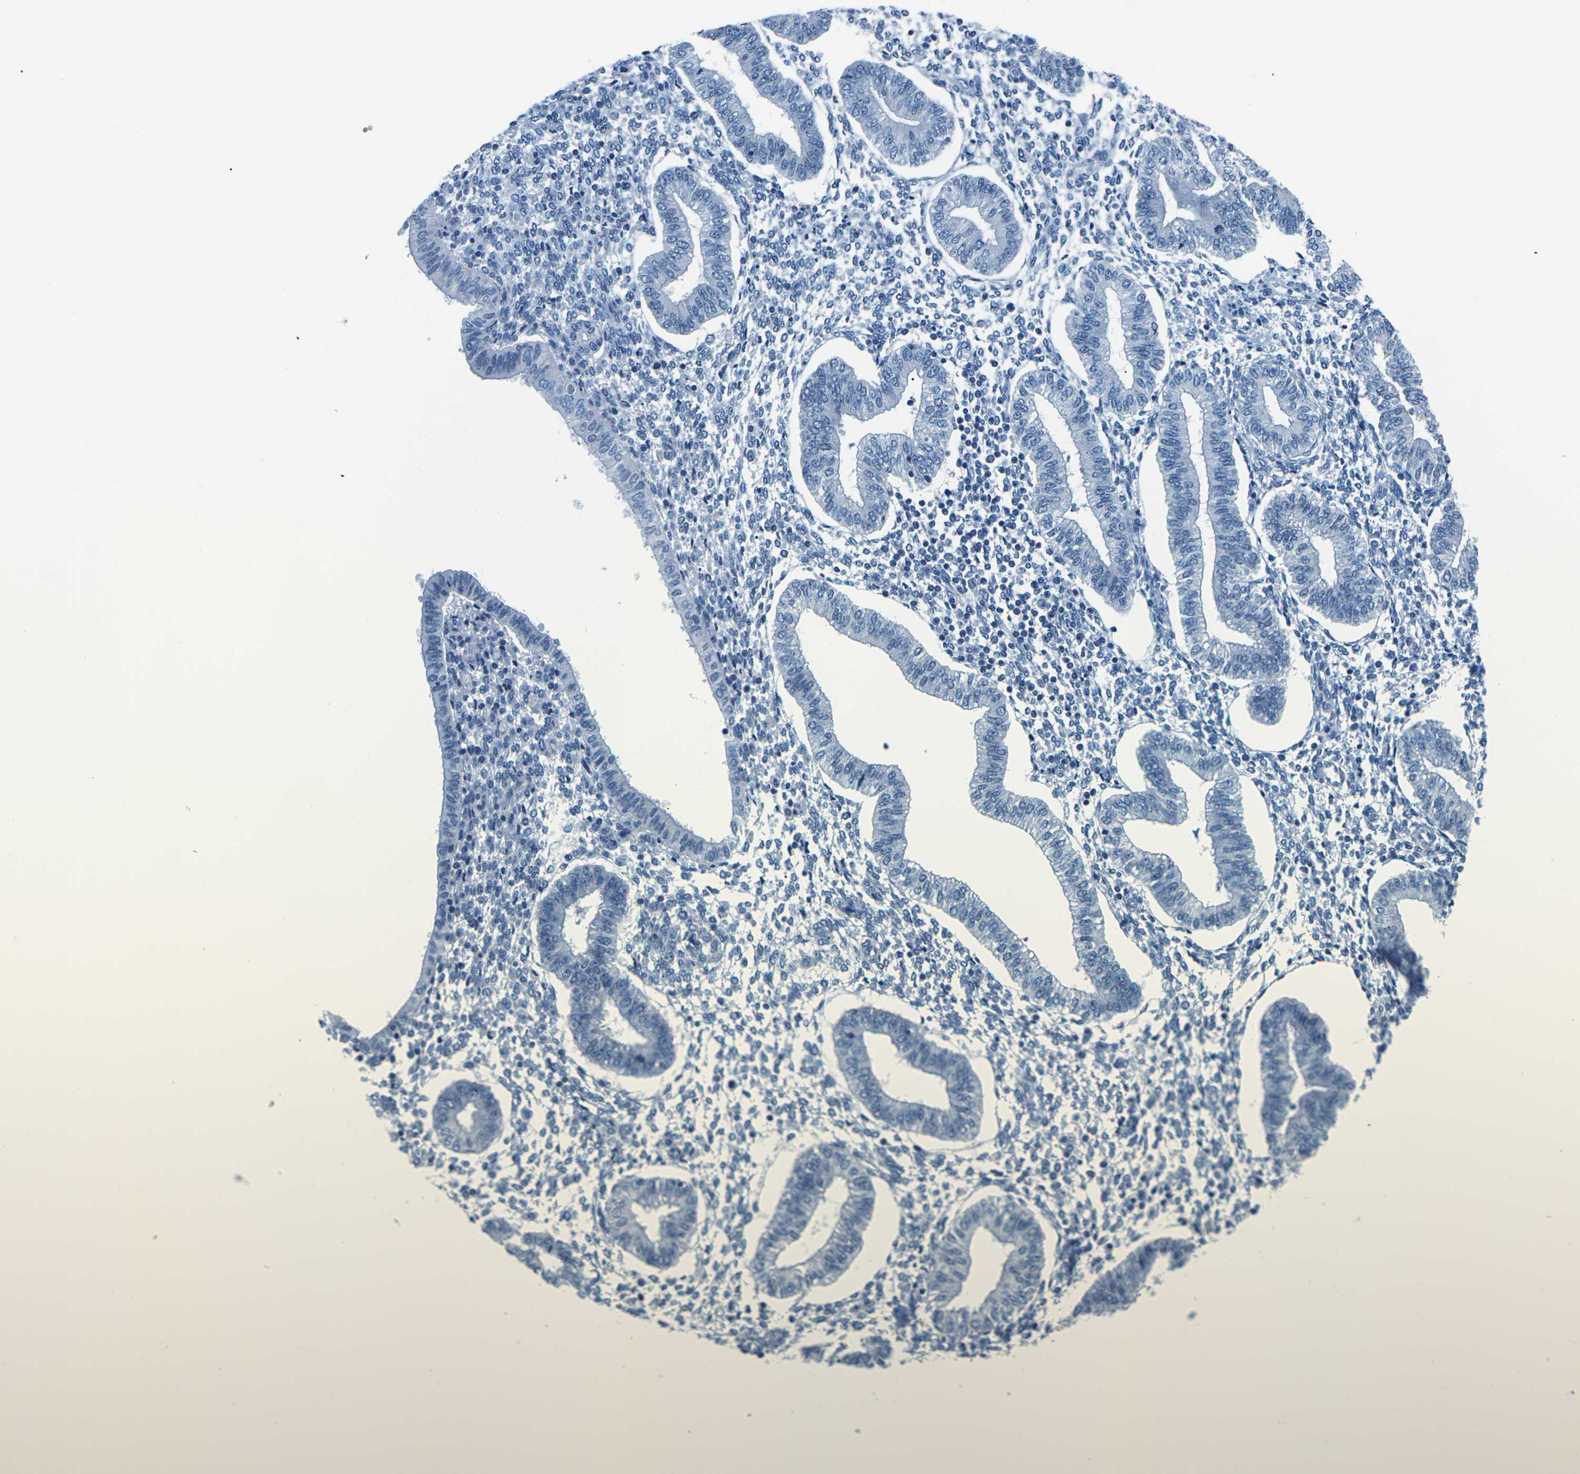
{"staining": {"intensity": "negative", "quantity": "none", "location": "none"}, "tissue": "endometrium", "cell_type": "Cells in endometrial stroma", "image_type": "normal", "snomed": [{"axis": "morphology", "description": "Normal tissue, NOS"}, {"axis": "topography", "description": "Endometrium"}], "caption": "Image shows no significant protein staining in cells in endometrial stroma of normal endometrium.", "gene": "UMOD", "patient": {"sex": "female", "age": 50}}